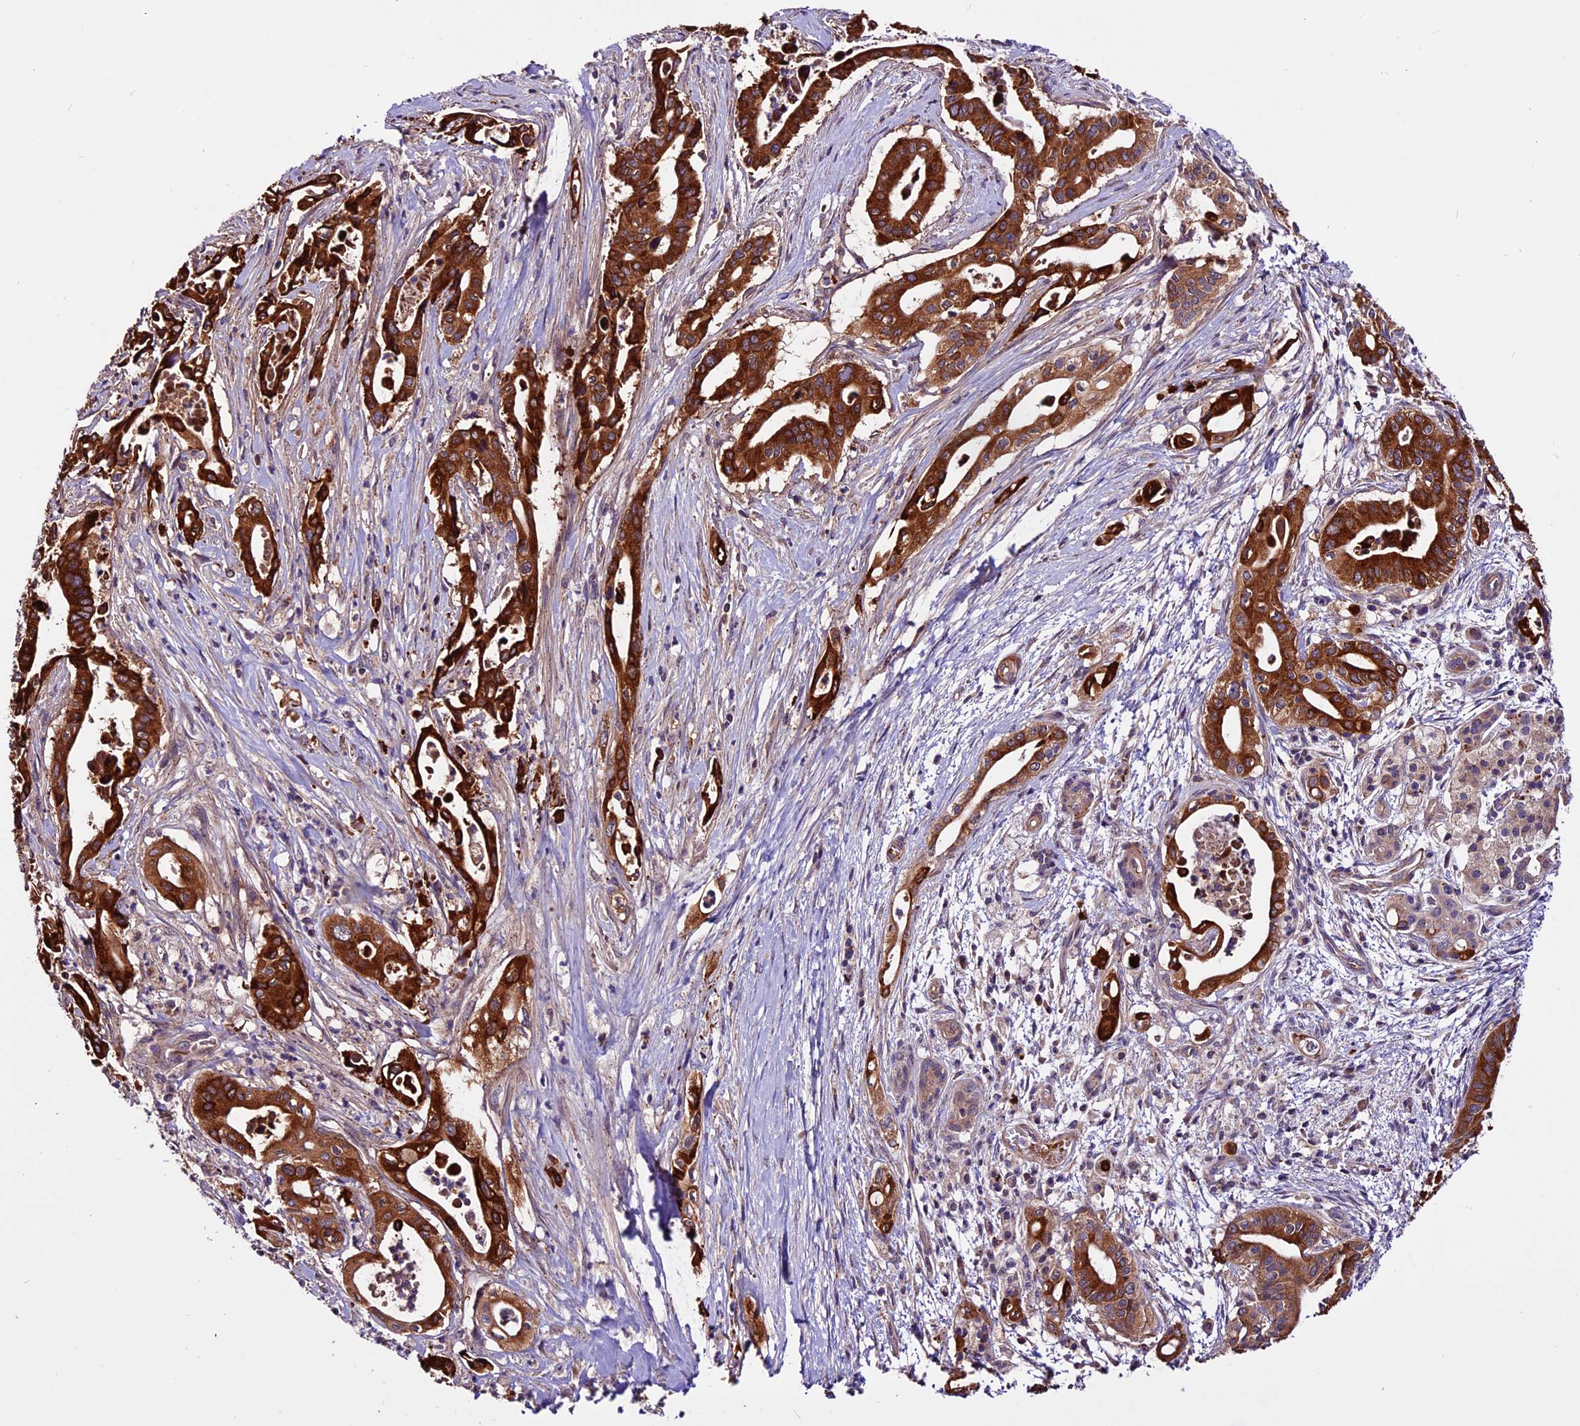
{"staining": {"intensity": "strong", "quantity": ">75%", "location": "cytoplasmic/membranous"}, "tissue": "pancreatic cancer", "cell_type": "Tumor cells", "image_type": "cancer", "snomed": [{"axis": "morphology", "description": "Adenocarcinoma, NOS"}, {"axis": "topography", "description": "Pancreas"}], "caption": "Immunohistochemical staining of adenocarcinoma (pancreatic) exhibits strong cytoplasmic/membranous protein expression in approximately >75% of tumor cells.", "gene": "RINL", "patient": {"sex": "female", "age": 77}}